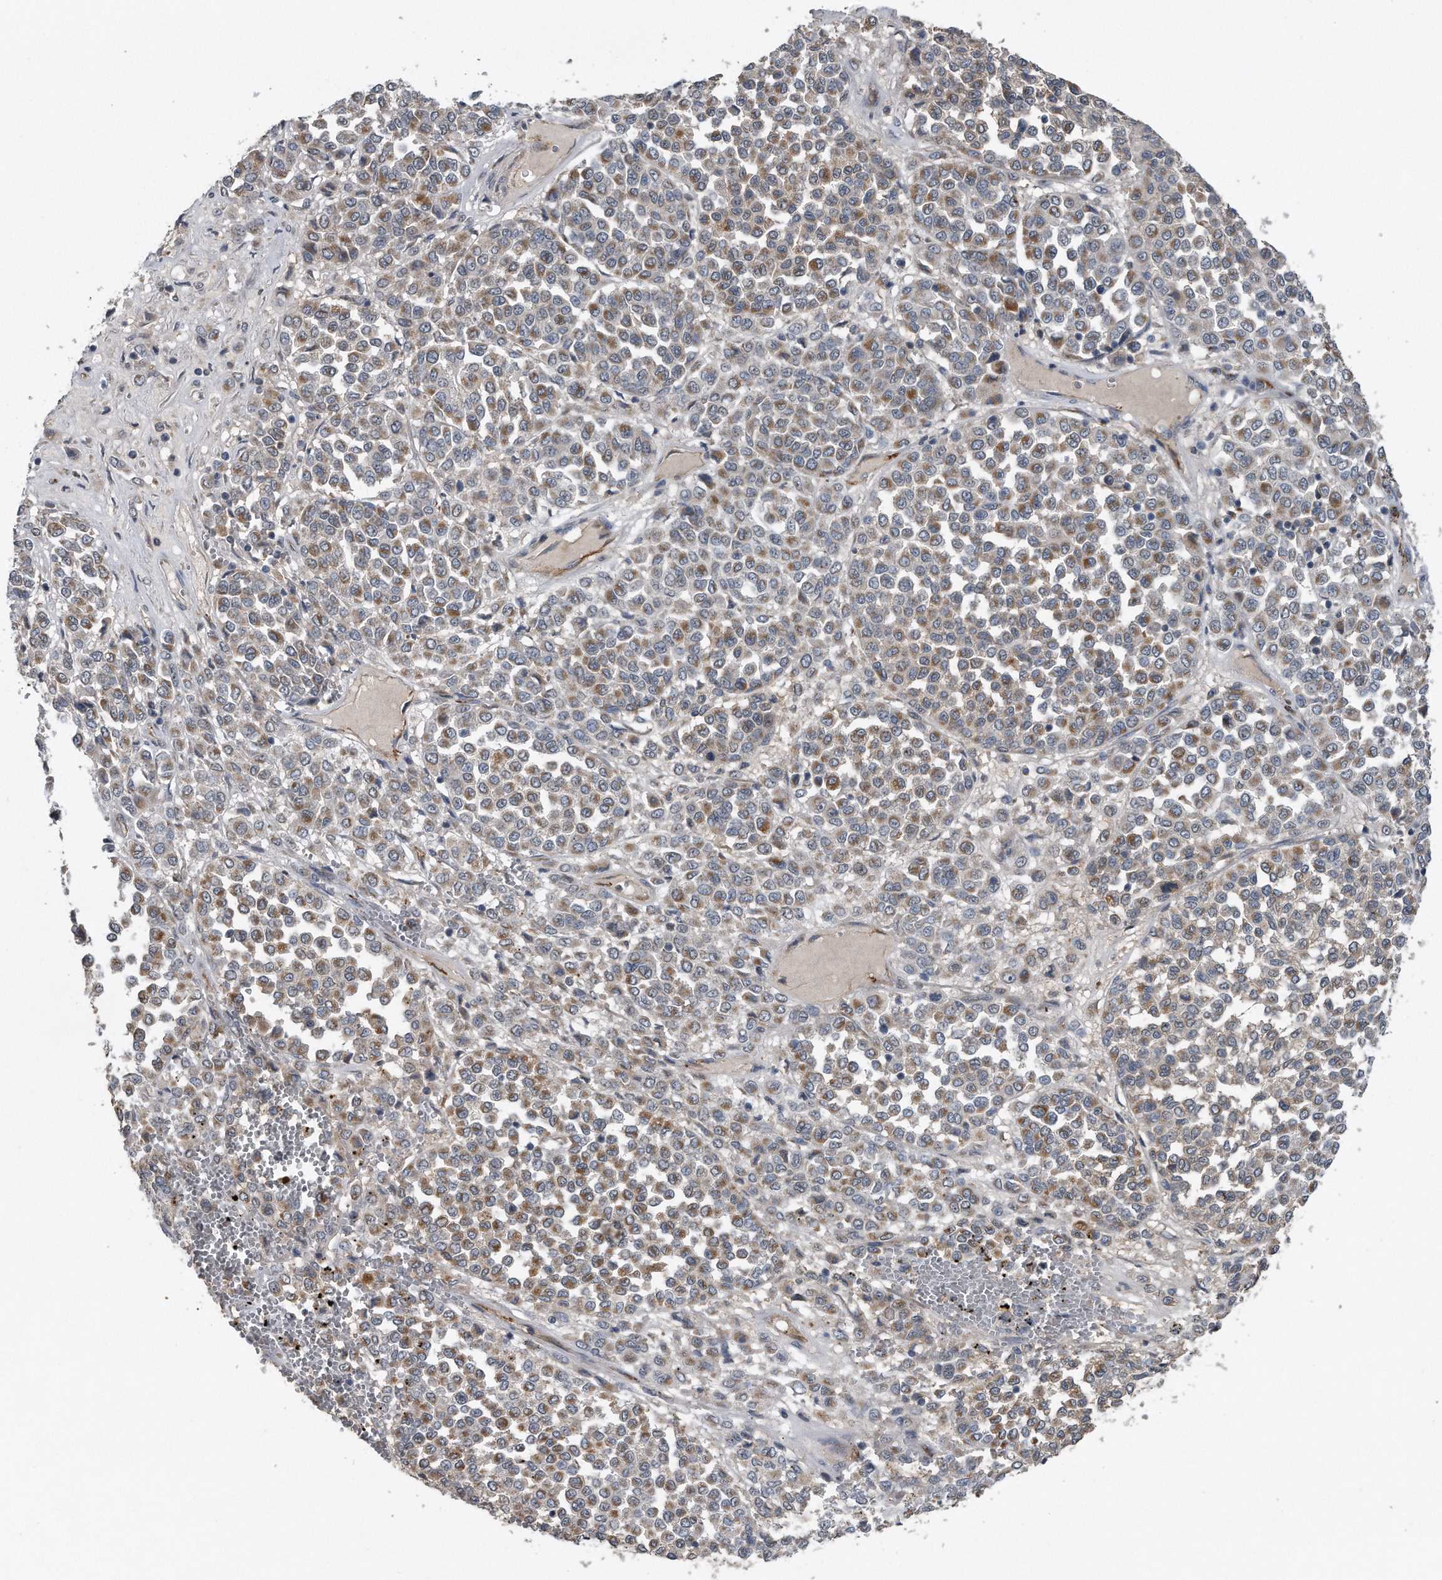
{"staining": {"intensity": "moderate", "quantity": ">75%", "location": "cytoplasmic/membranous"}, "tissue": "melanoma", "cell_type": "Tumor cells", "image_type": "cancer", "snomed": [{"axis": "morphology", "description": "Malignant melanoma, Metastatic site"}, {"axis": "topography", "description": "Pancreas"}], "caption": "A brown stain highlights moderate cytoplasmic/membranous expression of a protein in human malignant melanoma (metastatic site) tumor cells. The staining is performed using DAB (3,3'-diaminobenzidine) brown chromogen to label protein expression. The nuclei are counter-stained blue using hematoxylin.", "gene": "LYRM4", "patient": {"sex": "female", "age": 30}}